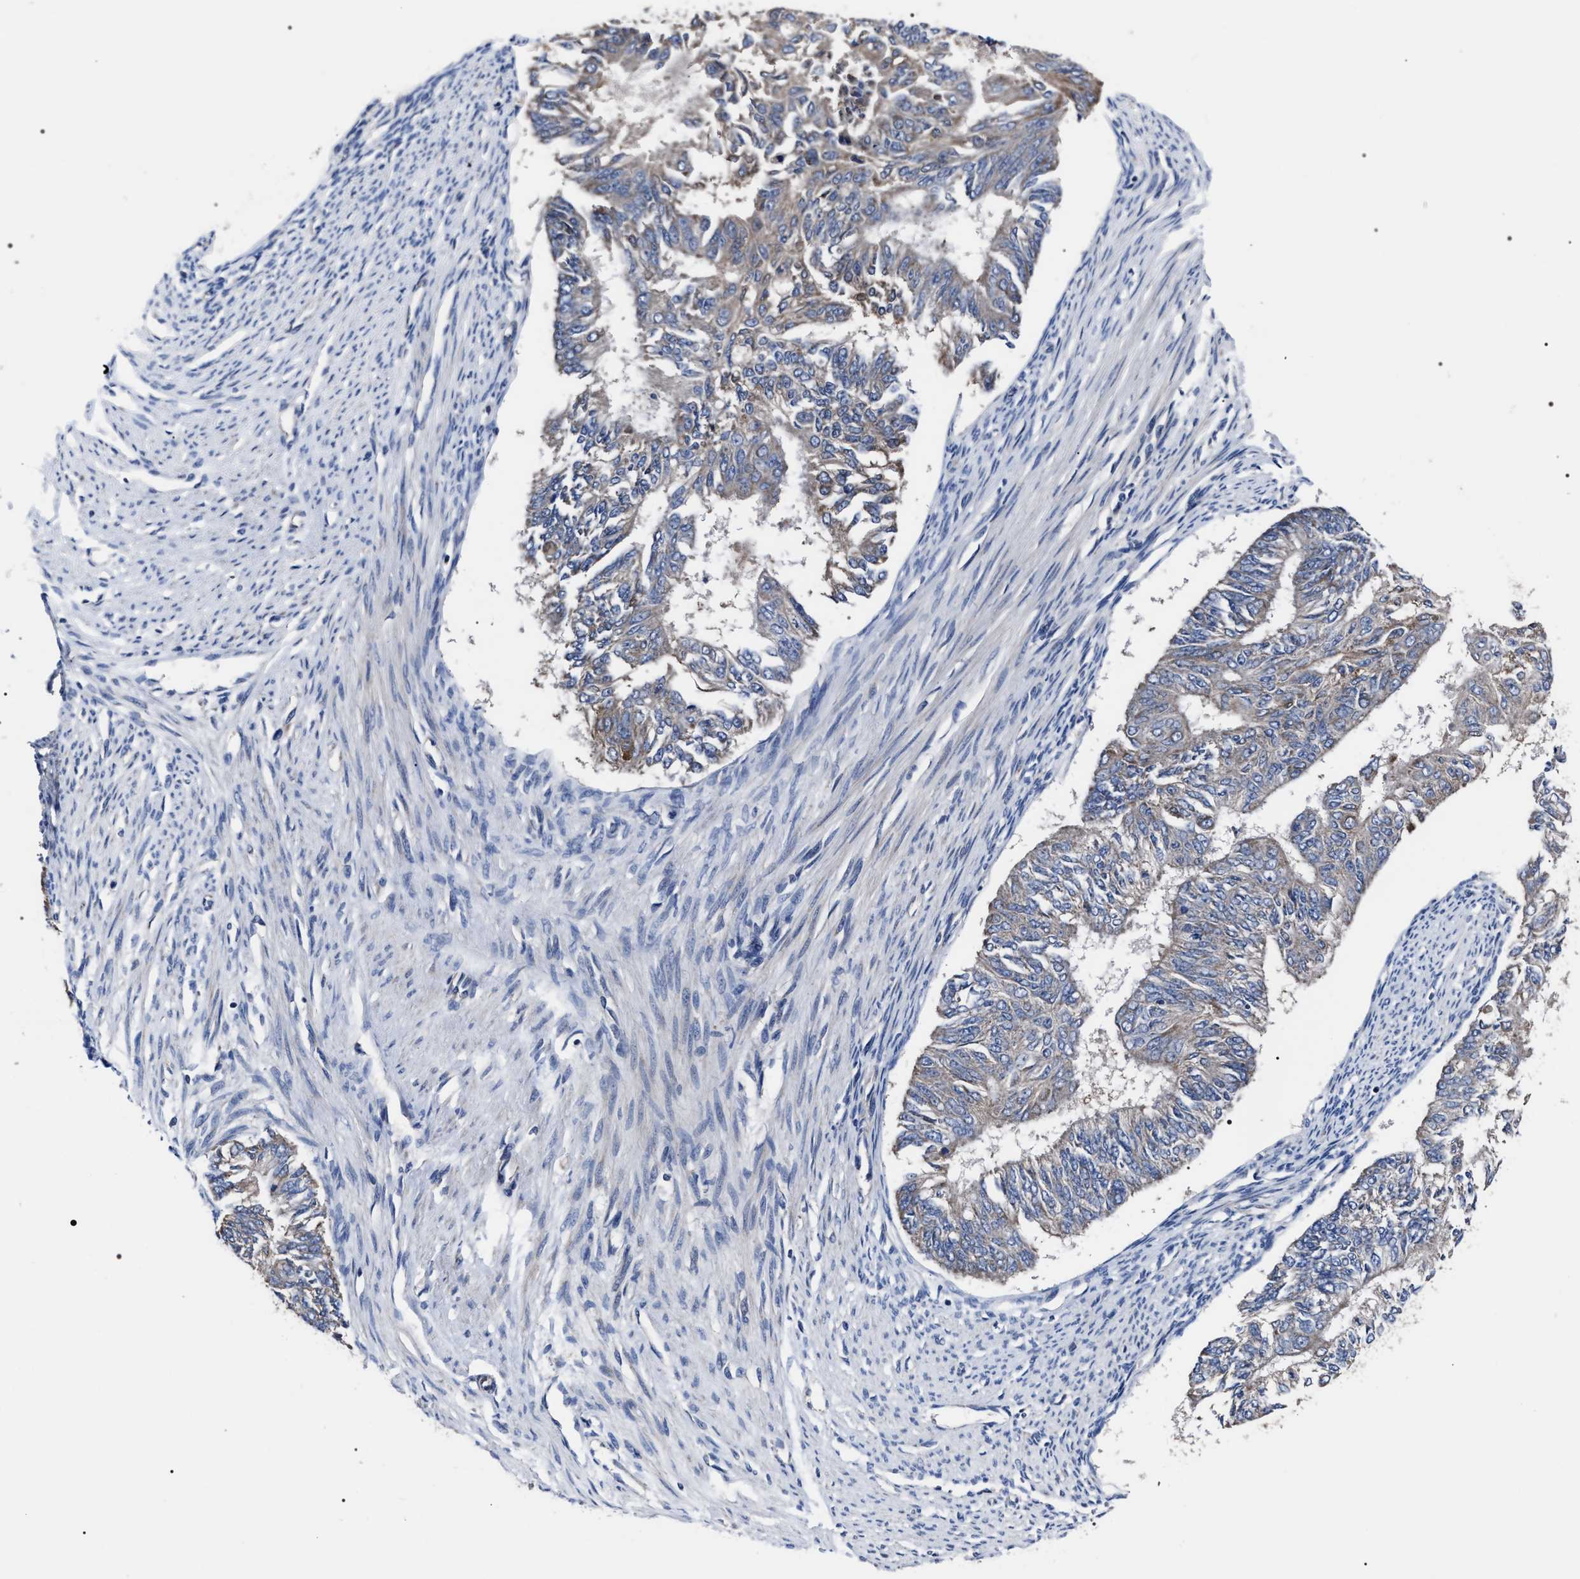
{"staining": {"intensity": "weak", "quantity": "<25%", "location": "cytoplasmic/membranous"}, "tissue": "endometrial cancer", "cell_type": "Tumor cells", "image_type": "cancer", "snomed": [{"axis": "morphology", "description": "Adenocarcinoma, NOS"}, {"axis": "topography", "description": "Endometrium"}], "caption": "Immunohistochemistry (IHC) image of neoplastic tissue: human endometrial cancer (adenocarcinoma) stained with DAB demonstrates no significant protein expression in tumor cells.", "gene": "MACC1", "patient": {"sex": "female", "age": 32}}